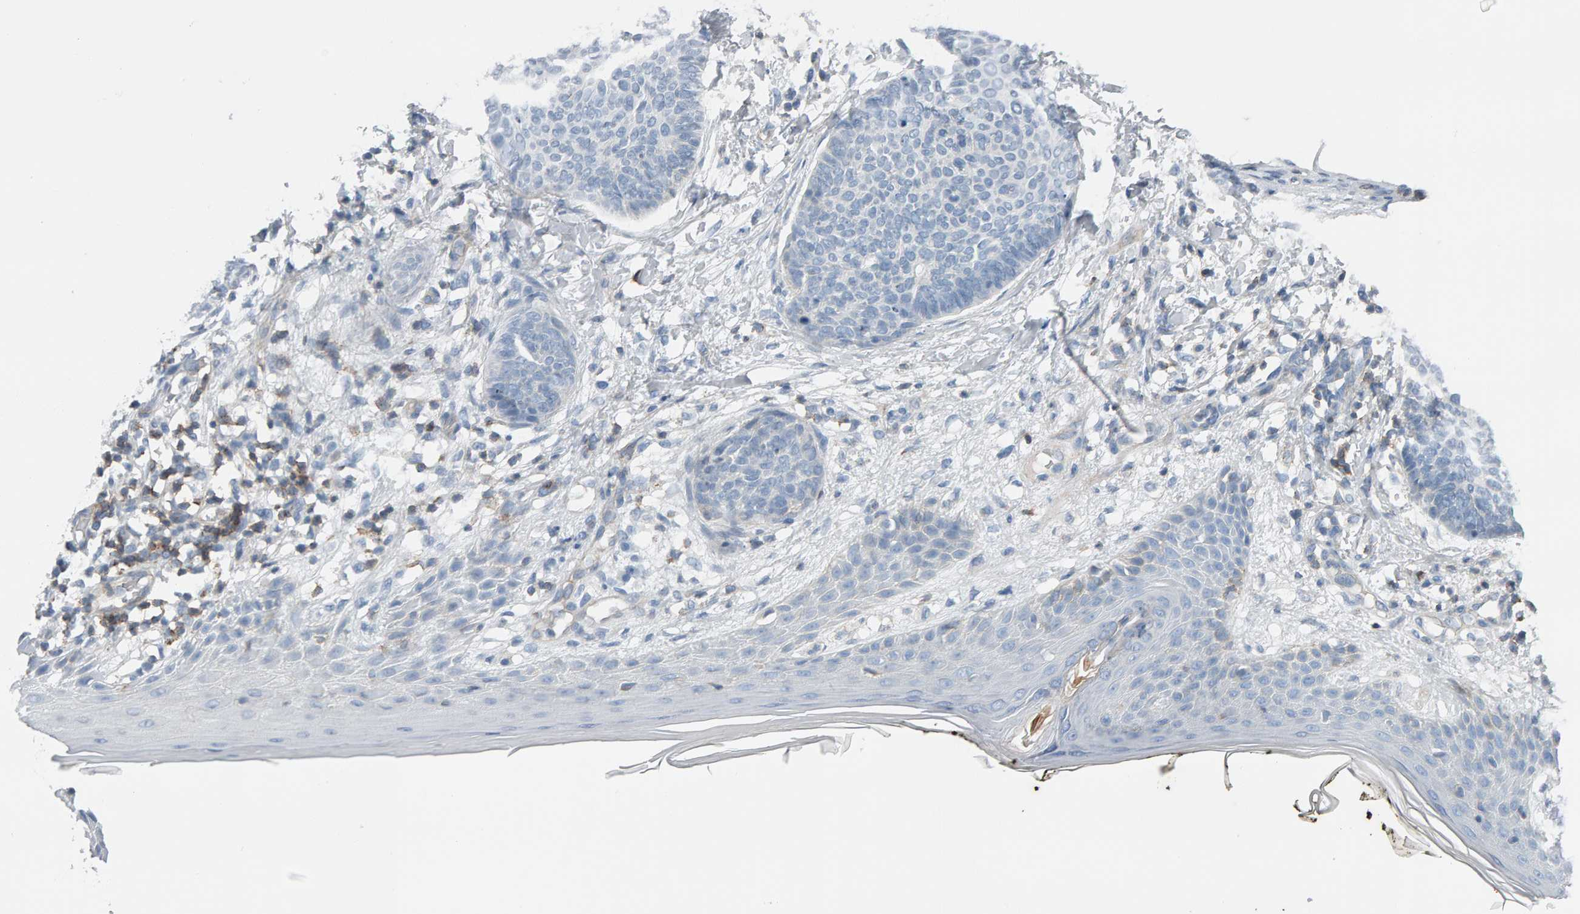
{"staining": {"intensity": "negative", "quantity": "none", "location": "none"}, "tissue": "skin cancer", "cell_type": "Tumor cells", "image_type": "cancer", "snomed": [{"axis": "morphology", "description": "Normal tissue, NOS"}, {"axis": "morphology", "description": "Basal cell carcinoma"}, {"axis": "topography", "description": "Skin"}], "caption": "A photomicrograph of skin basal cell carcinoma stained for a protein demonstrates no brown staining in tumor cells.", "gene": "FYN", "patient": {"sex": "male", "age": 50}}